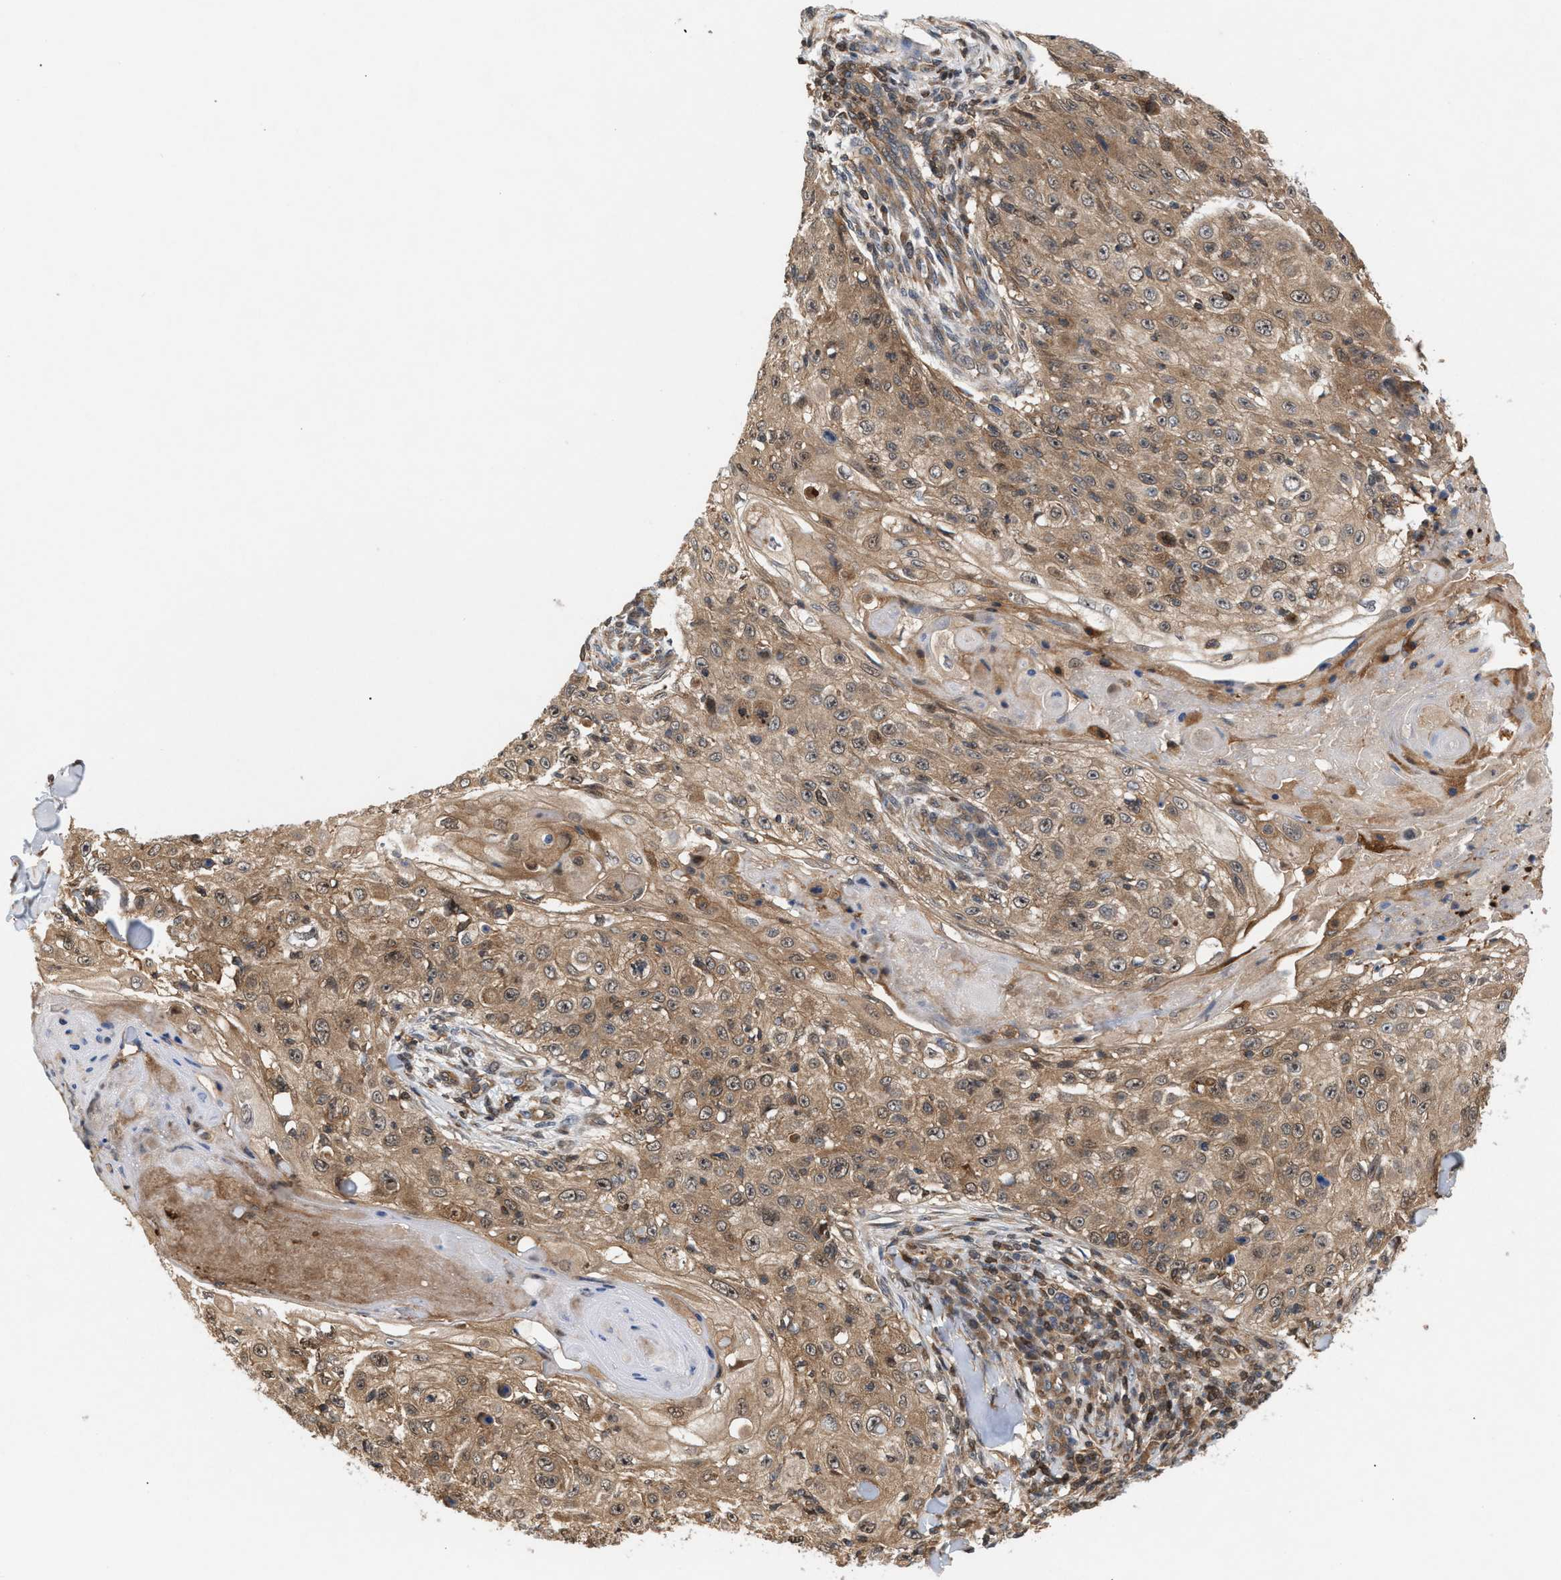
{"staining": {"intensity": "moderate", "quantity": ">75%", "location": "cytoplasmic/membranous"}, "tissue": "skin cancer", "cell_type": "Tumor cells", "image_type": "cancer", "snomed": [{"axis": "morphology", "description": "Squamous cell carcinoma, NOS"}, {"axis": "topography", "description": "Skin"}], "caption": "Protein analysis of skin cancer tissue reveals moderate cytoplasmic/membranous positivity in approximately >75% of tumor cells. (Stains: DAB in brown, nuclei in blue, Microscopy: brightfield microscopy at high magnification).", "gene": "GLOD4", "patient": {"sex": "male", "age": 86}}